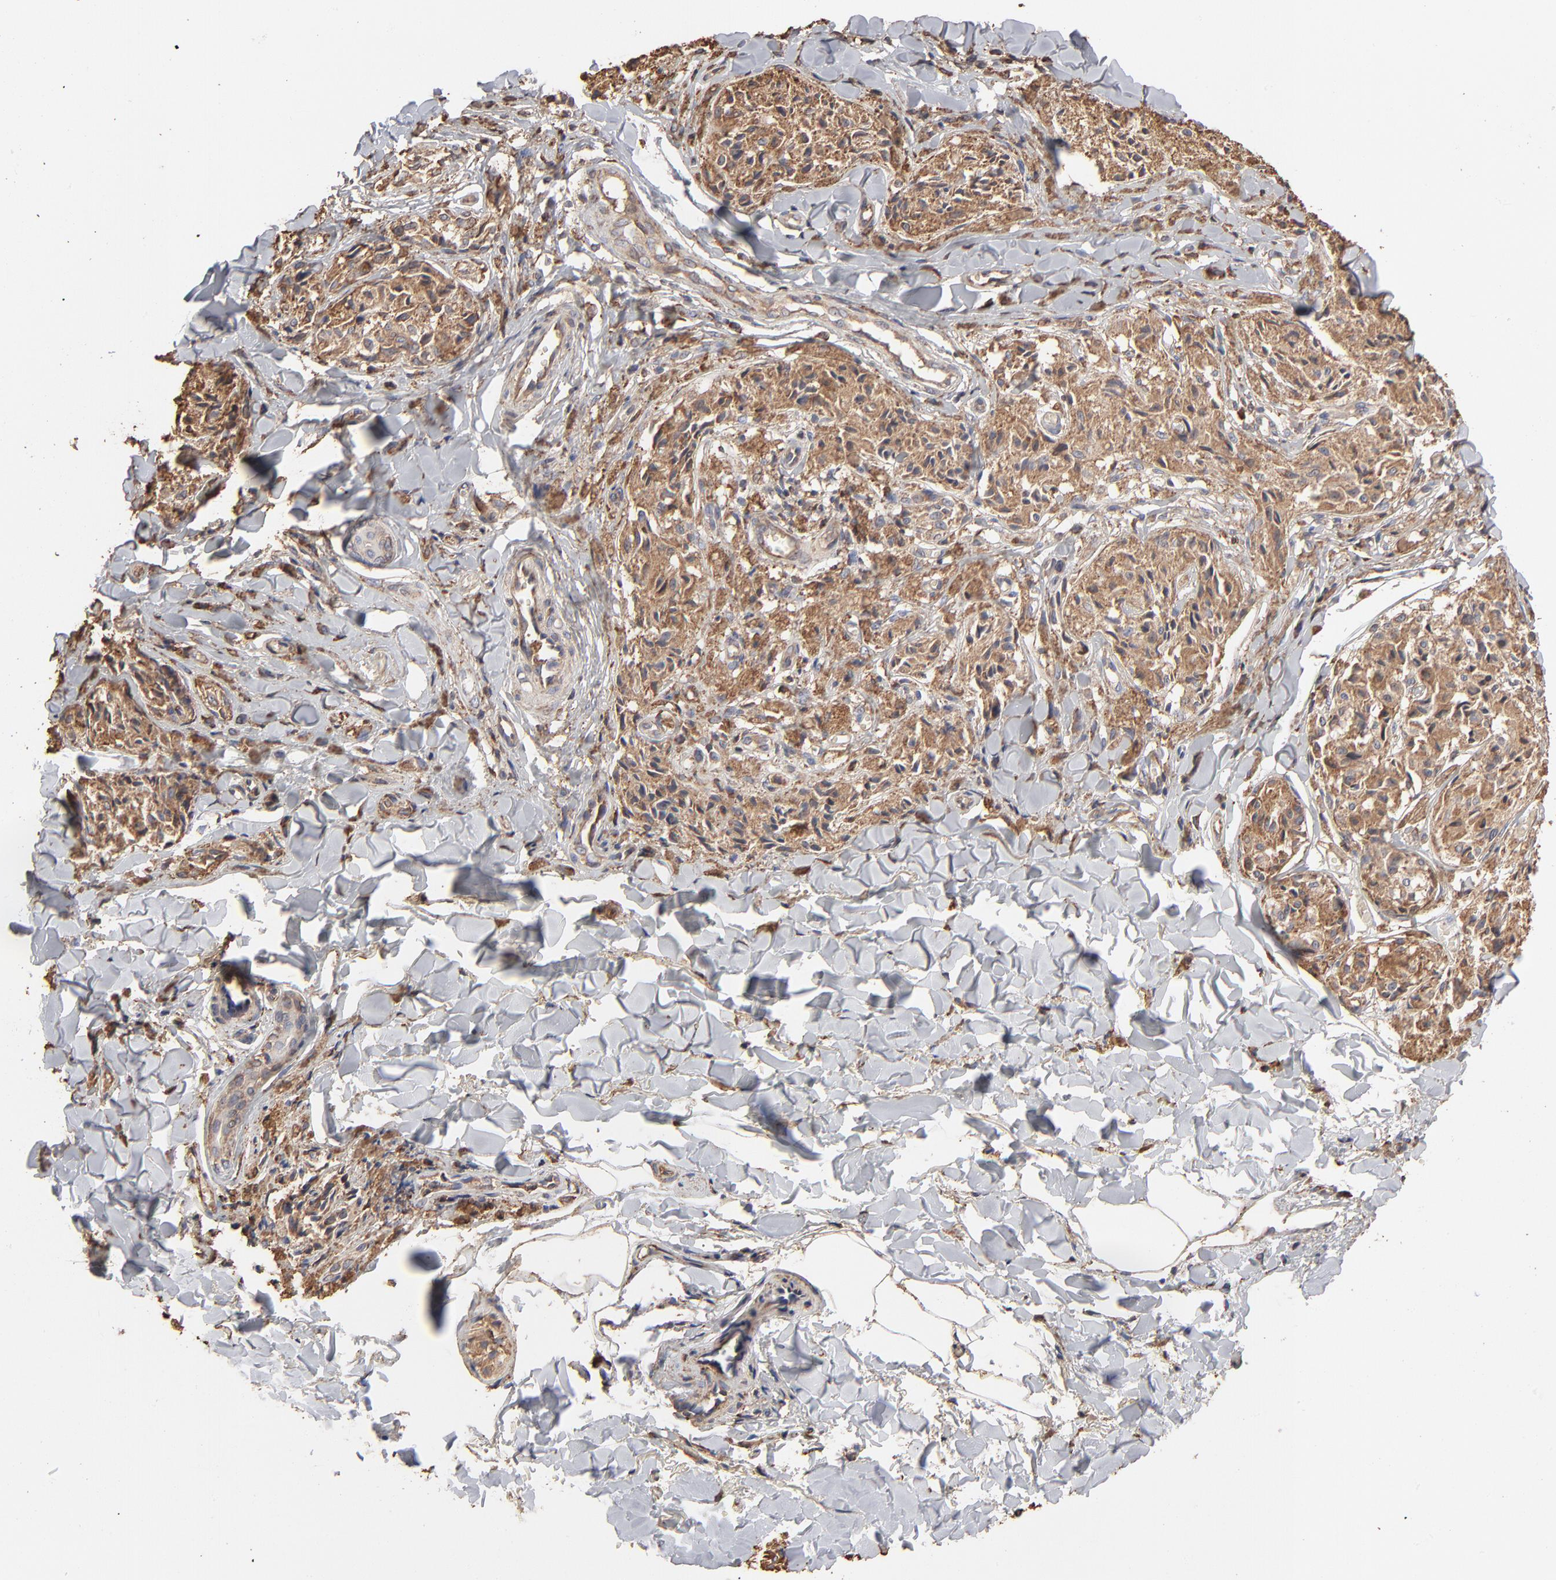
{"staining": {"intensity": "moderate", "quantity": ">75%", "location": "cytoplasmic/membranous"}, "tissue": "melanoma", "cell_type": "Tumor cells", "image_type": "cancer", "snomed": [{"axis": "morphology", "description": "Malignant melanoma, Metastatic site"}, {"axis": "topography", "description": "Skin"}], "caption": "Malignant melanoma (metastatic site) tissue shows moderate cytoplasmic/membranous staining in about >75% of tumor cells, visualized by immunohistochemistry.", "gene": "PDIA3", "patient": {"sex": "female", "age": 66}}